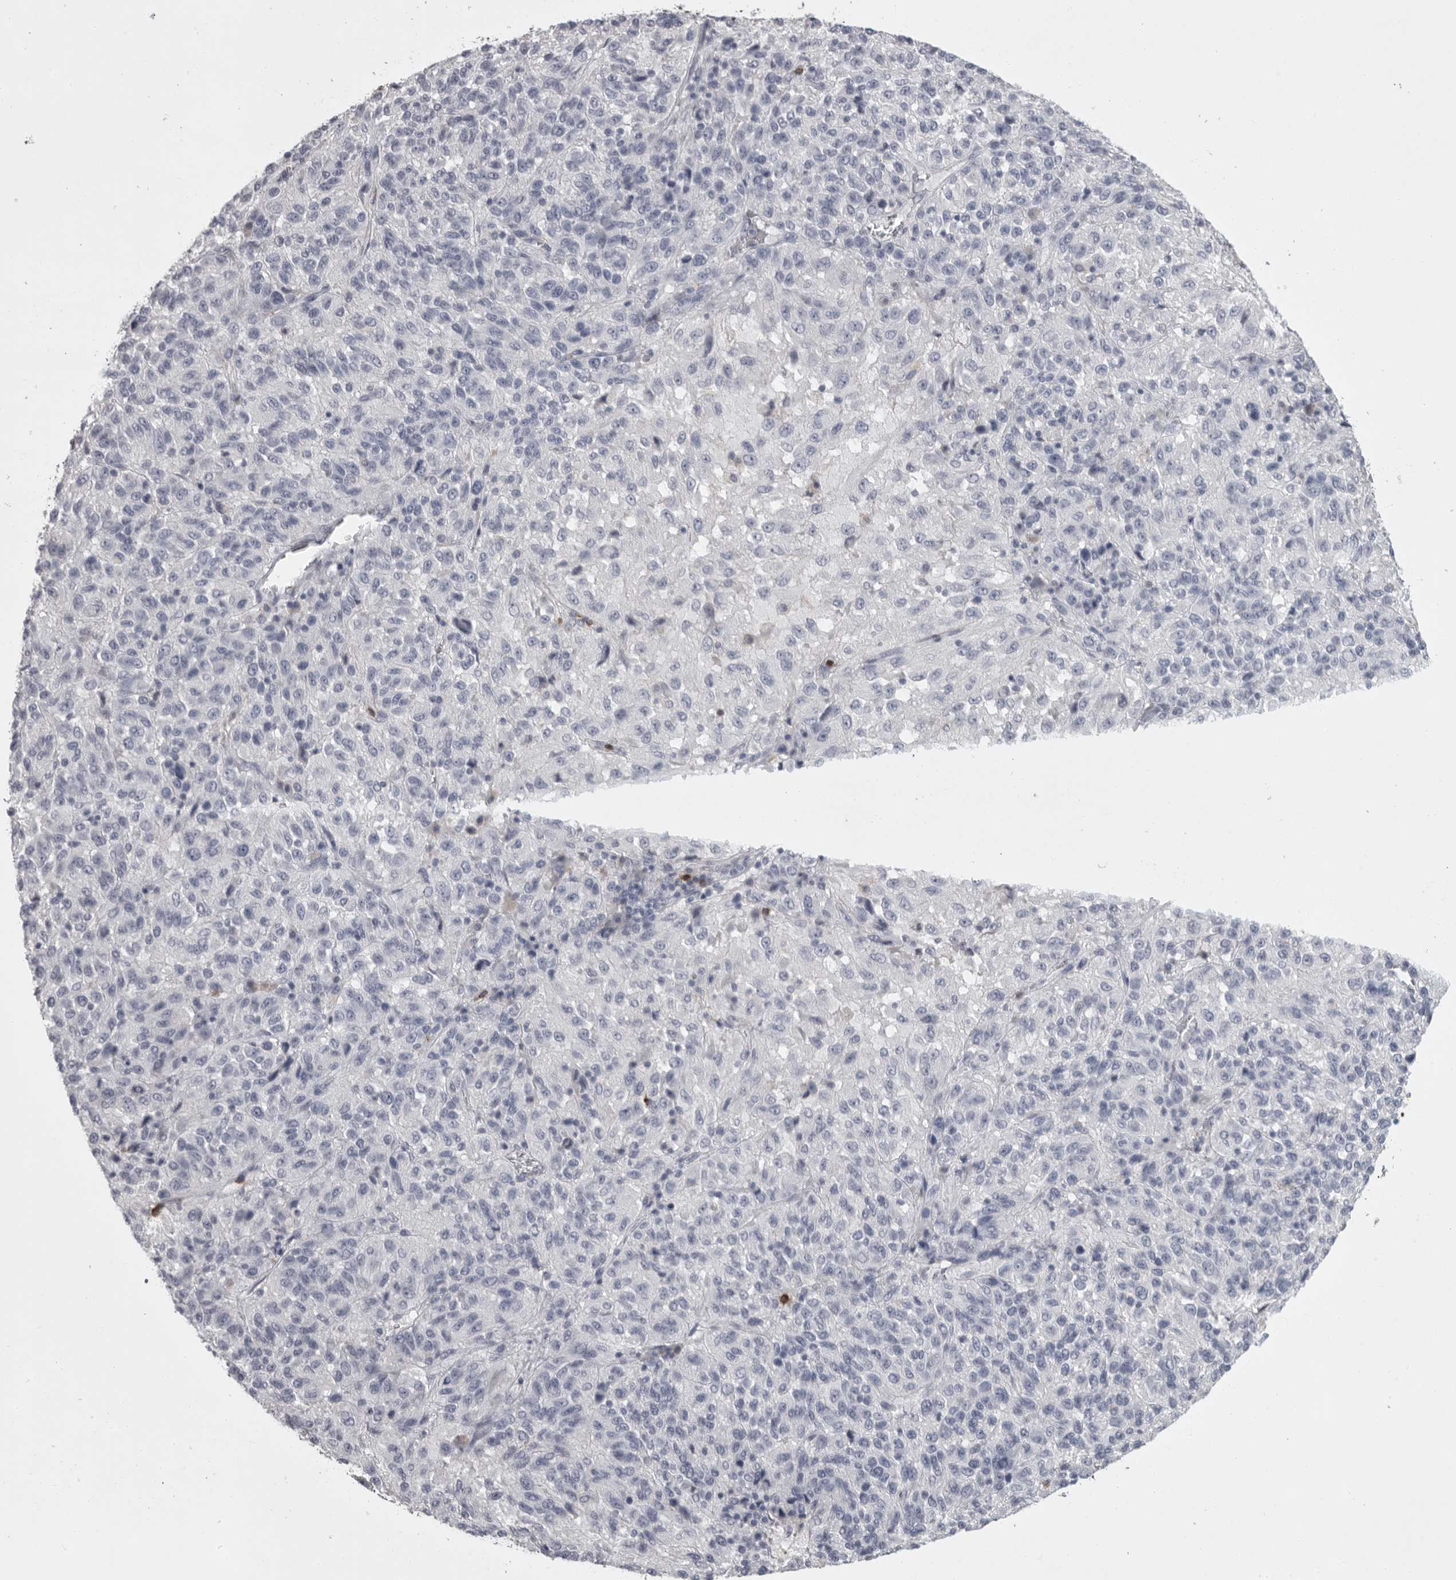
{"staining": {"intensity": "negative", "quantity": "none", "location": "none"}, "tissue": "melanoma", "cell_type": "Tumor cells", "image_type": "cancer", "snomed": [{"axis": "morphology", "description": "Malignant melanoma, Metastatic site"}, {"axis": "topography", "description": "Lung"}], "caption": "Immunohistochemistry (IHC) image of neoplastic tissue: human melanoma stained with DAB shows no significant protein staining in tumor cells.", "gene": "GNLY", "patient": {"sex": "male", "age": 64}}